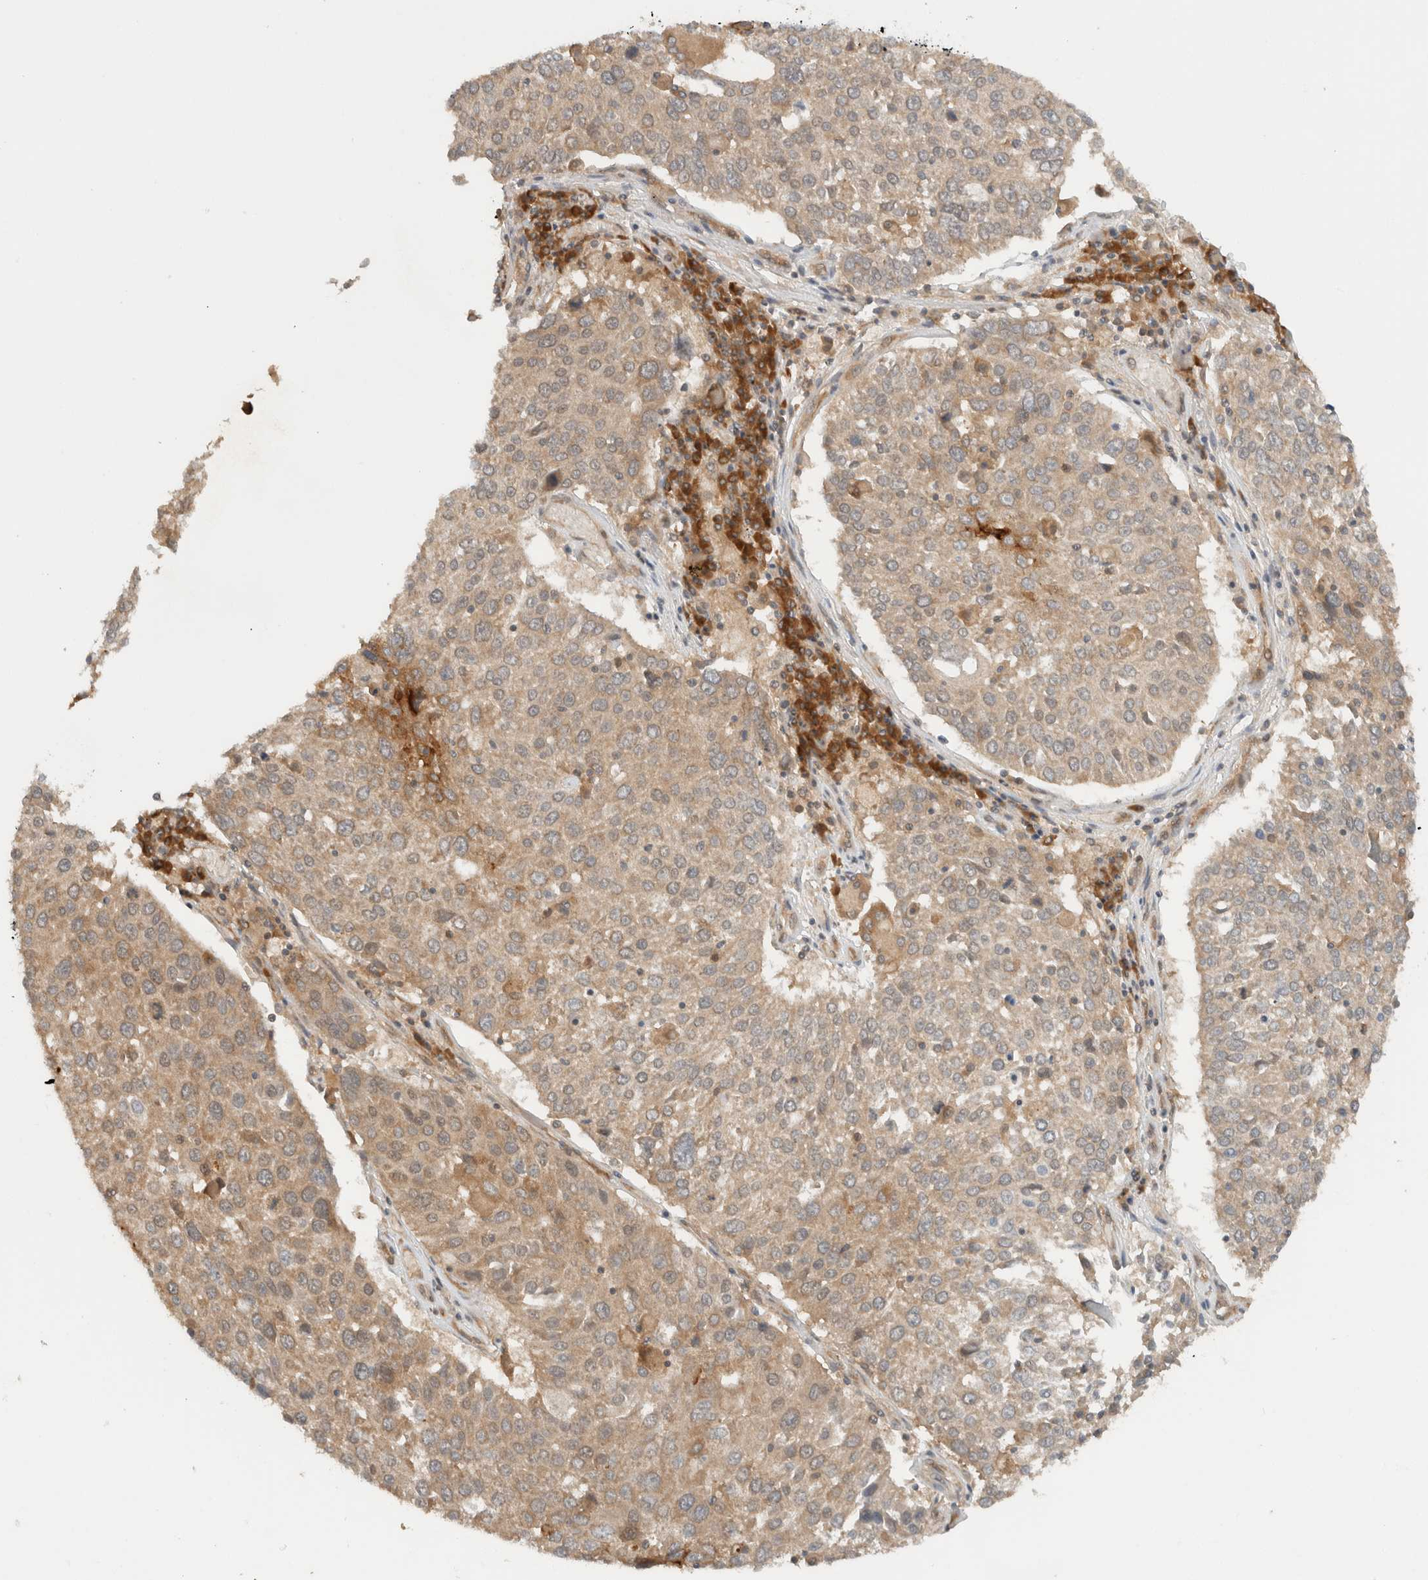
{"staining": {"intensity": "moderate", "quantity": ">75%", "location": "cytoplasmic/membranous"}, "tissue": "lung cancer", "cell_type": "Tumor cells", "image_type": "cancer", "snomed": [{"axis": "morphology", "description": "Squamous cell carcinoma, NOS"}, {"axis": "topography", "description": "Lung"}], "caption": "IHC micrograph of human lung cancer stained for a protein (brown), which exhibits medium levels of moderate cytoplasmic/membranous staining in about >75% of tumor cells.", "gene": "ARFGEF2", "patient": {"sex": "male", "age": 65}}